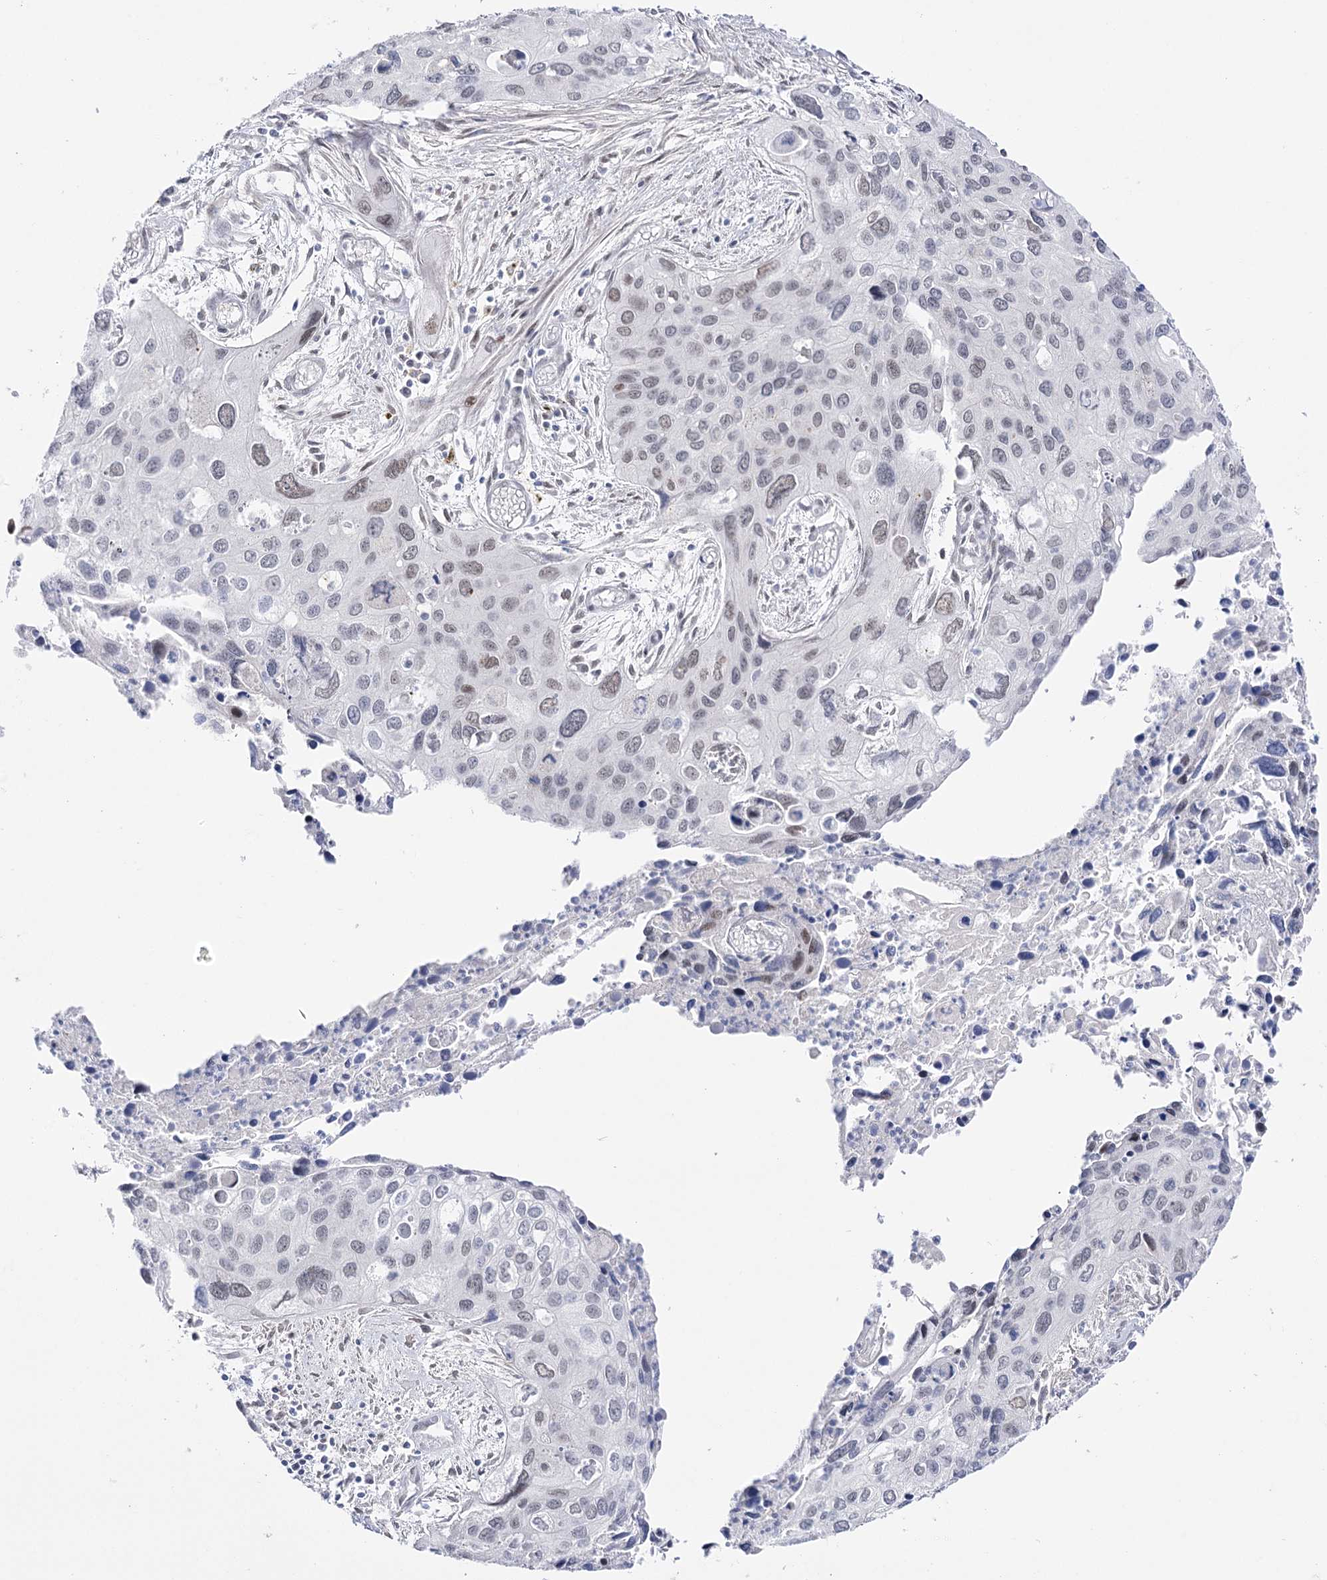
{"staining": {"intensity": "moderate", "quantity": "<25%", "location": "nuclear"}, "tissue": "cervical cancer", "cell_type": "Tumor cells", "image_type": "cancer", "snomed": [{"axis": "morphology", "description": "Squamous cell carcinoma, NOS"}, {"axis": "topography", "description": "Cervix"}], "caption": "Moderate nuclear staining for a protein is identified in approximately <25% of tumor cells of cervical squamous cell carcinoma using immunohistochemistry (IHC).", "gene": "RBM15B", "patient": {"sex": "female", "age": 55}}